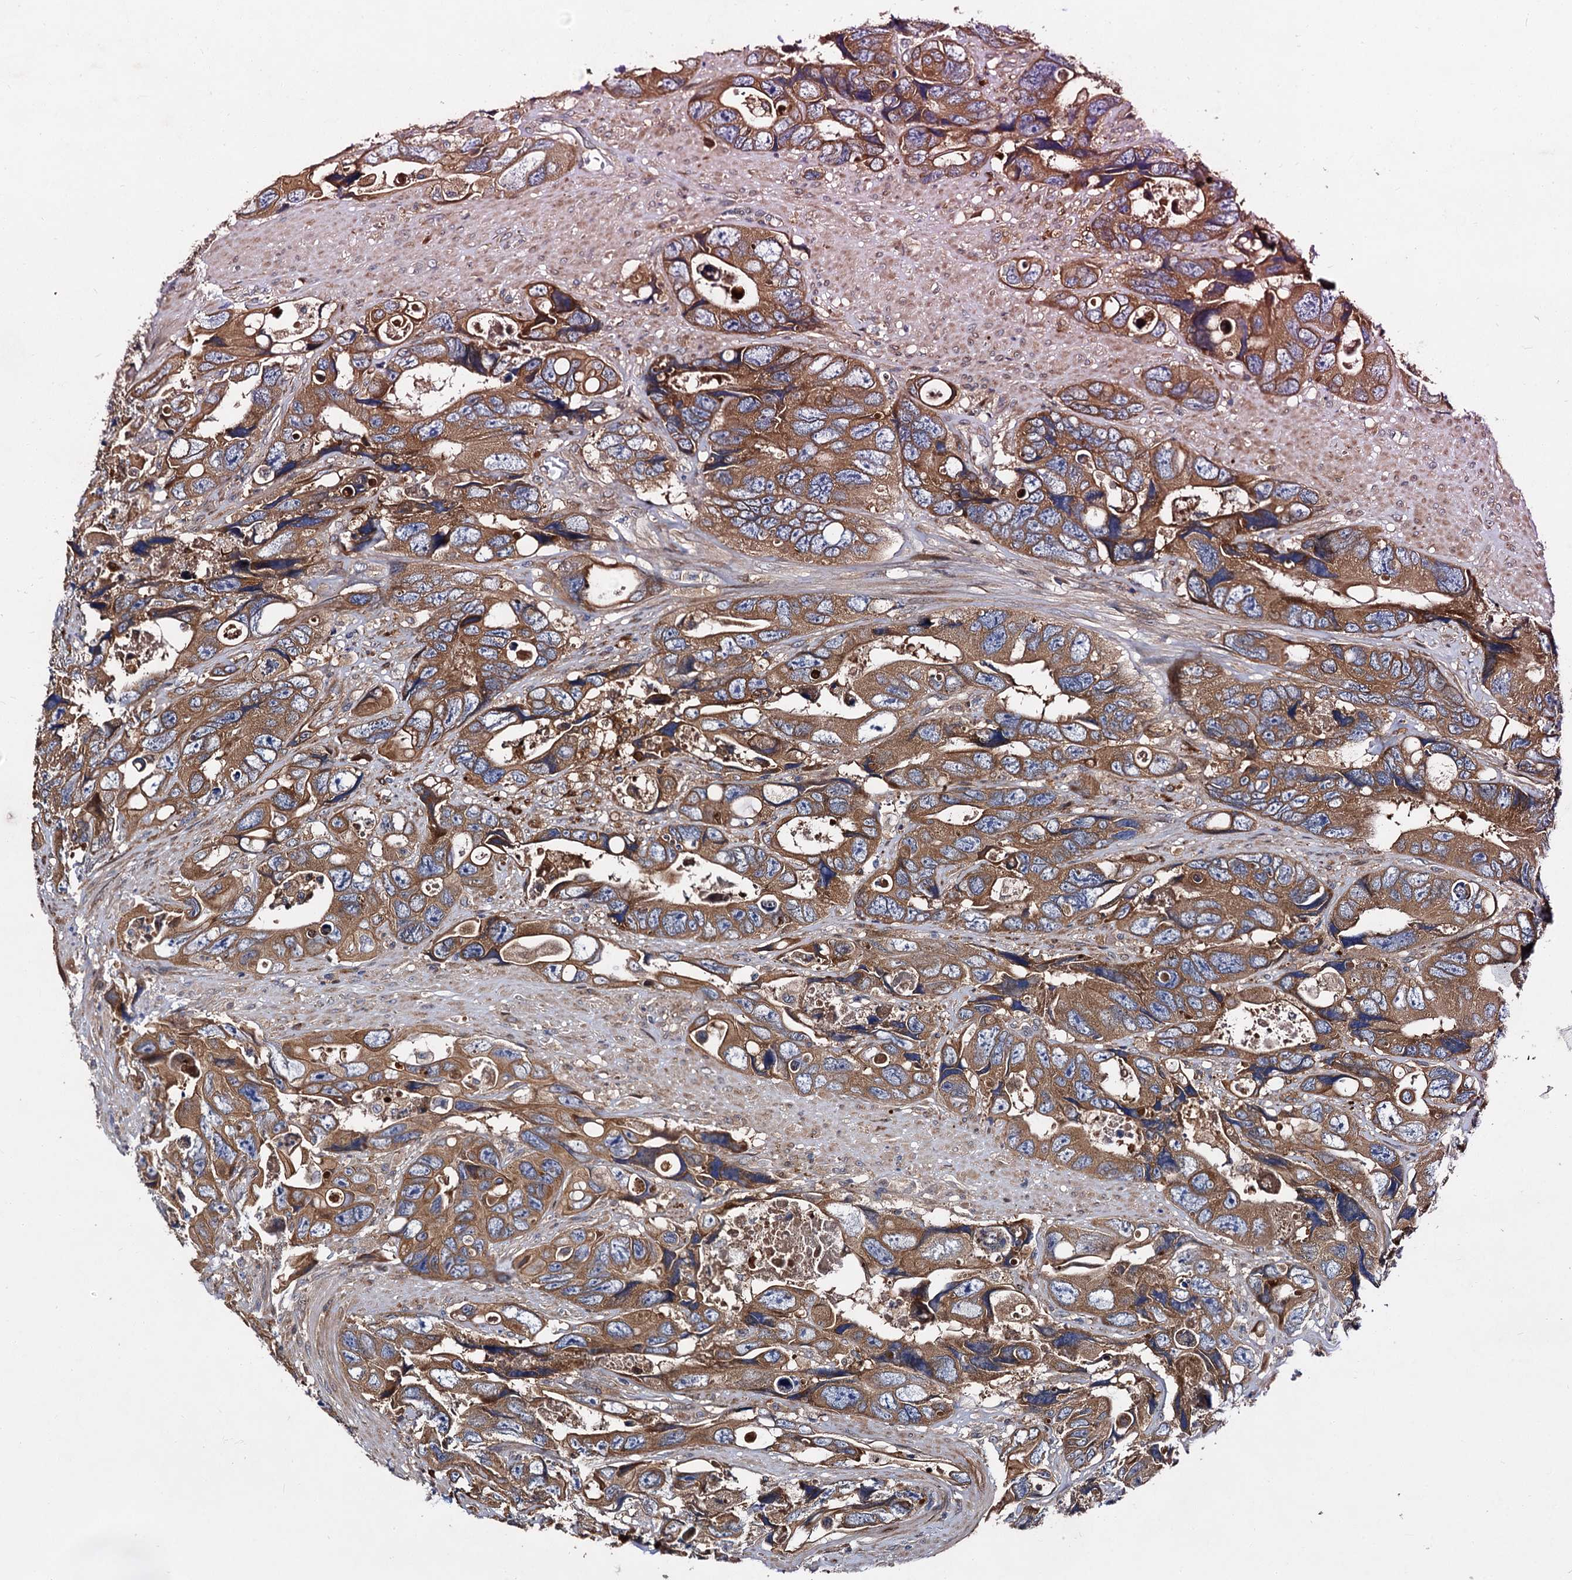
{"staining": {"intensity": "moderate", "quantity": ">75%", "location": "cytoplasmic/membranous"}, "tissue": "colorectal cancer", "cell_type": "Tumor cells", "image_type": "cancer", "snomed": [{"axis": "morphology", "description": "Adenocarcinoma, NOS"}, {"axis": "topography", "description": "Rectum"}], "caption": "Immunohistochemistry (IHC) image of neoplastic tissue: colorectal cancer stained using immunohistochemistry (IHC) exhibits medium levels of moderate protein expression localized specifically in the cytoplasmic/membranous of tumor cells, appearing as a cytoplasmic/membranous brown color.", "gene": "NAA25", "patient": {"sex": "male", "age": 57}}